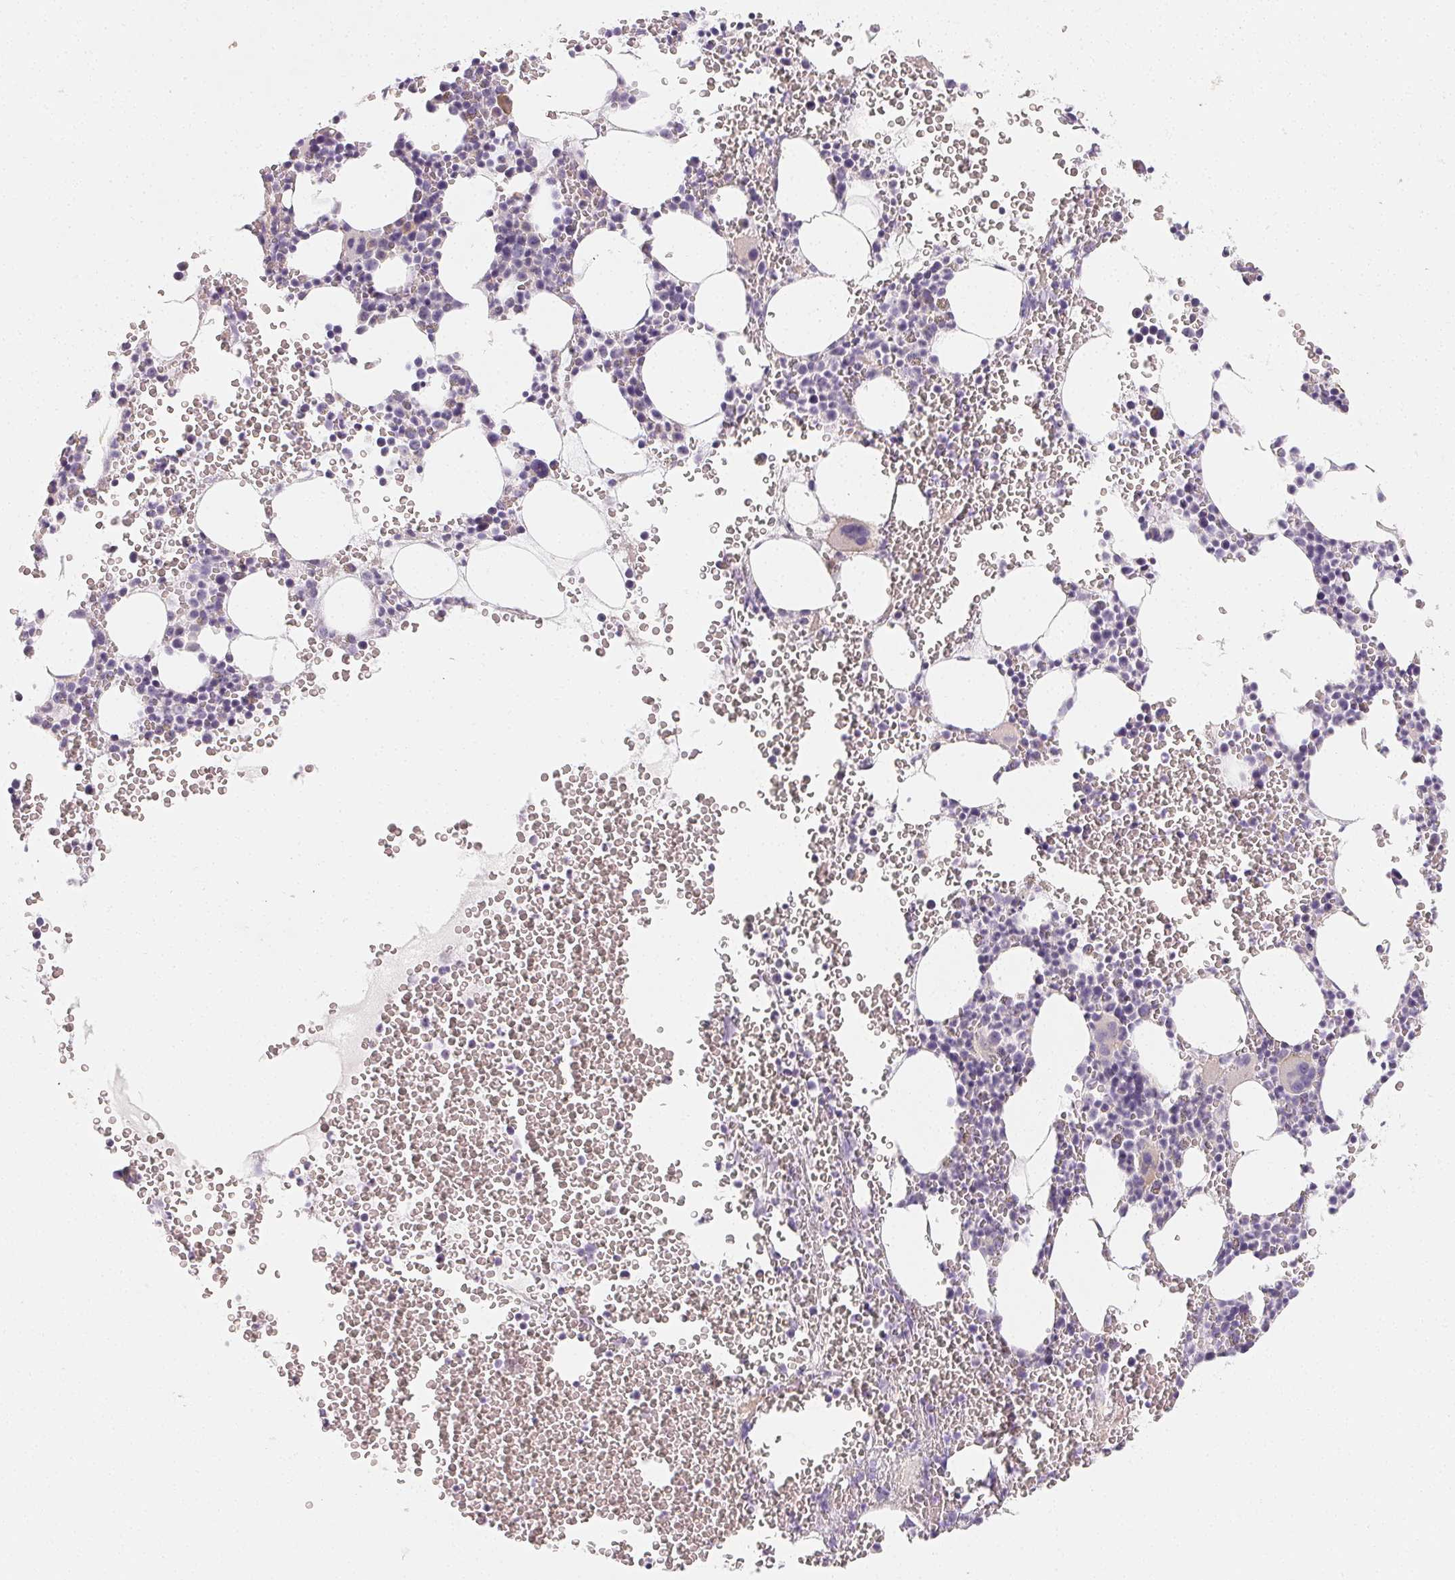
{"staining": {"intensity": "negative", "quantity": "none", "location": "none"}, "tissue": "bone marrow", "cell_type": "Hematopoietic cells", "image_type": "normal", "snomed": [{"axis": "morphology", "description": "Normal tissue, NOS"}, {"axis": "topography", "description": "Bone marrow"}], "caption": "Photomicrograph shows no protein positivity in hematopoietic cells of normal bone marrow. The staining was performed using DAB (3,3'-diaminobenzidine) to visualize the protein expression in brown, while the nuclei were stained in blue with hematoxylin (Magnification: 20x).", "gene": "LRRC23", "patient": {"sex": "male", "age": 82}}